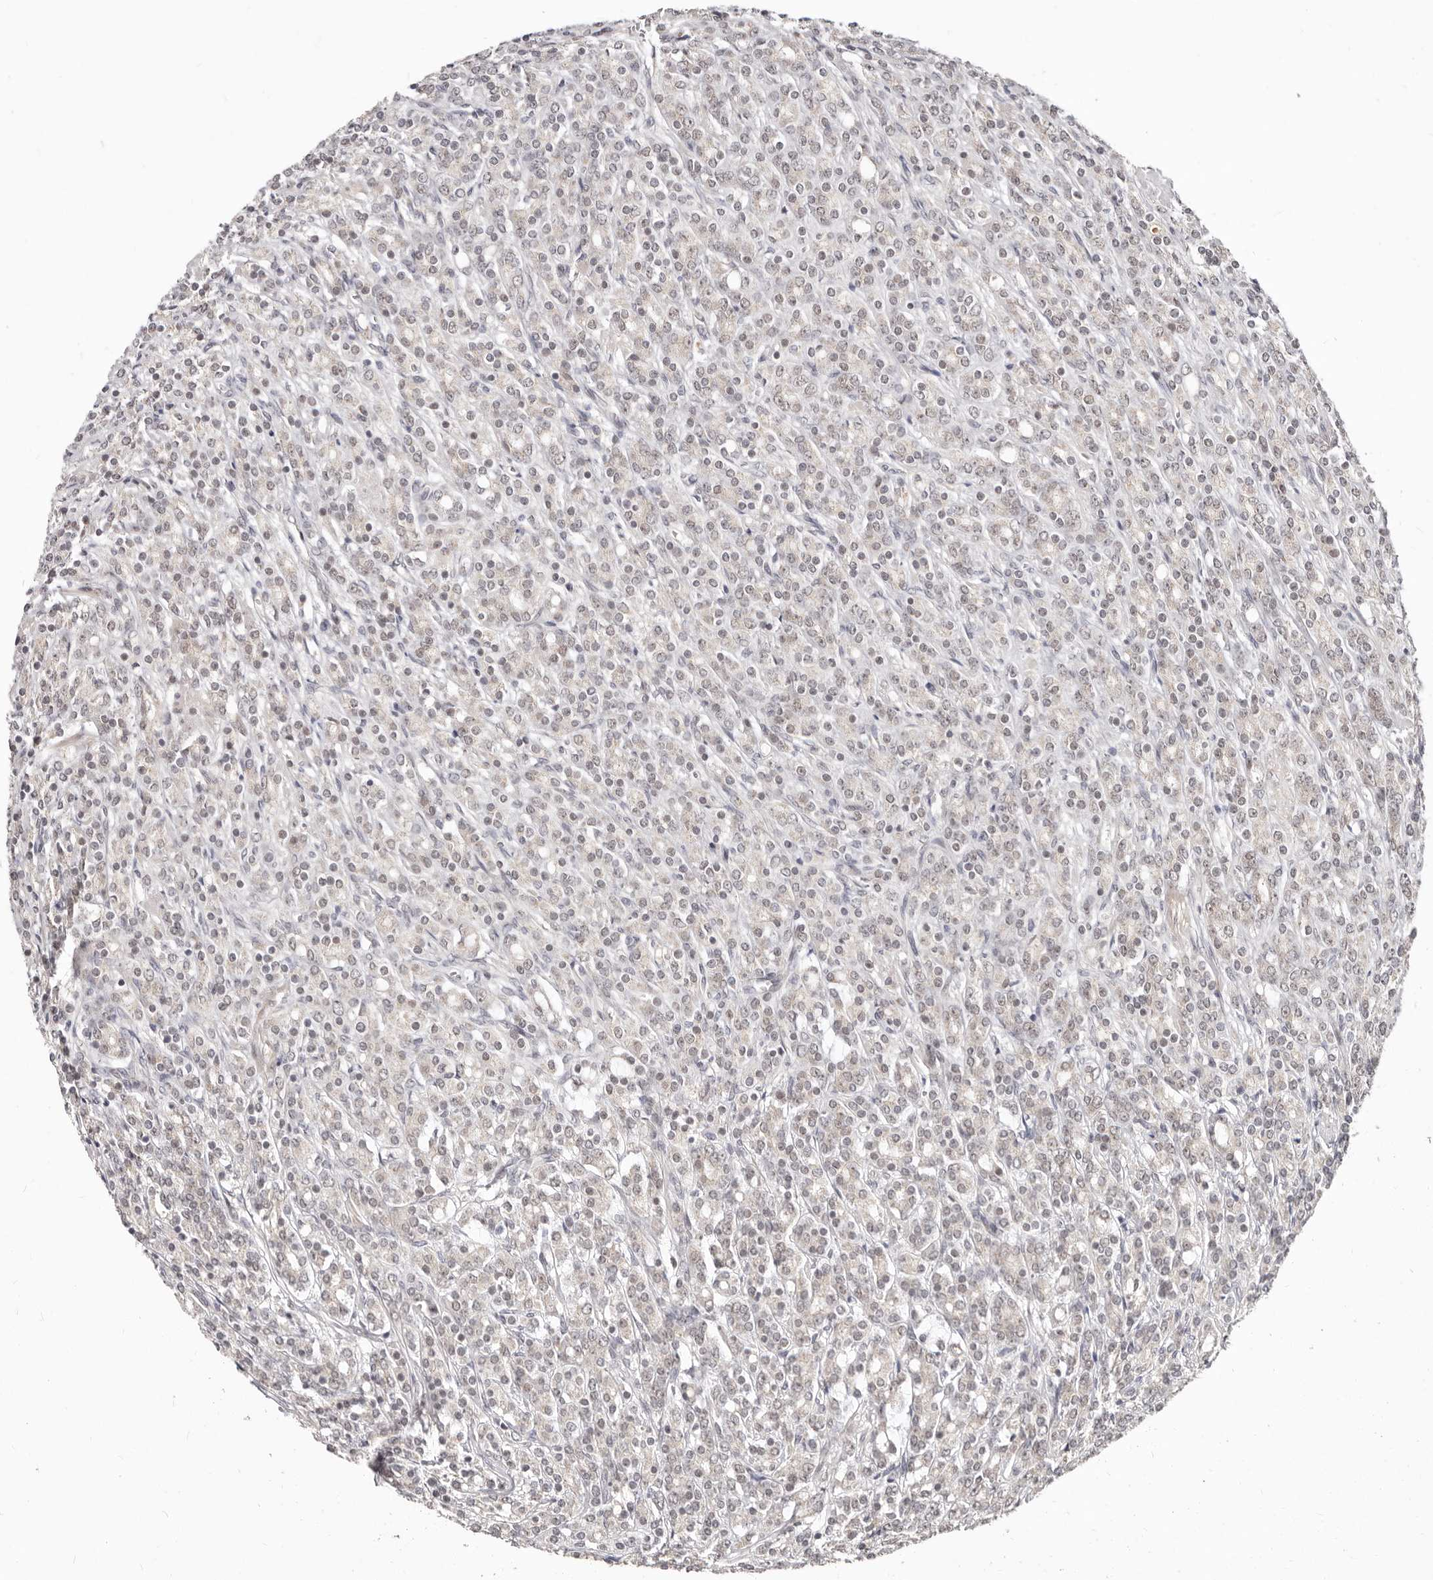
{"staining": {"intensity": "weak", "quantity": "25%-75%", "location": "nuclear"}, "tissue": "prostate cancer", "cell_type": "Tumor cells", "image_type": "cancer", "snomed": [{"axis": "morphology", "description": "Adenocarcinoma, High grade"}, {"axis": "topography", "description": "Prostate"}], "caption": "Immunohistochemical staining of human prostate high-grade adenocarcinoma exhibits low levels of weak nuclear staining in about 25%-75% of tumor cells. The protein is shown in brown color, while the nuclei are stained blue.", "gene": "SRCAP", "patient": {"sex": "male", "age": 62}}